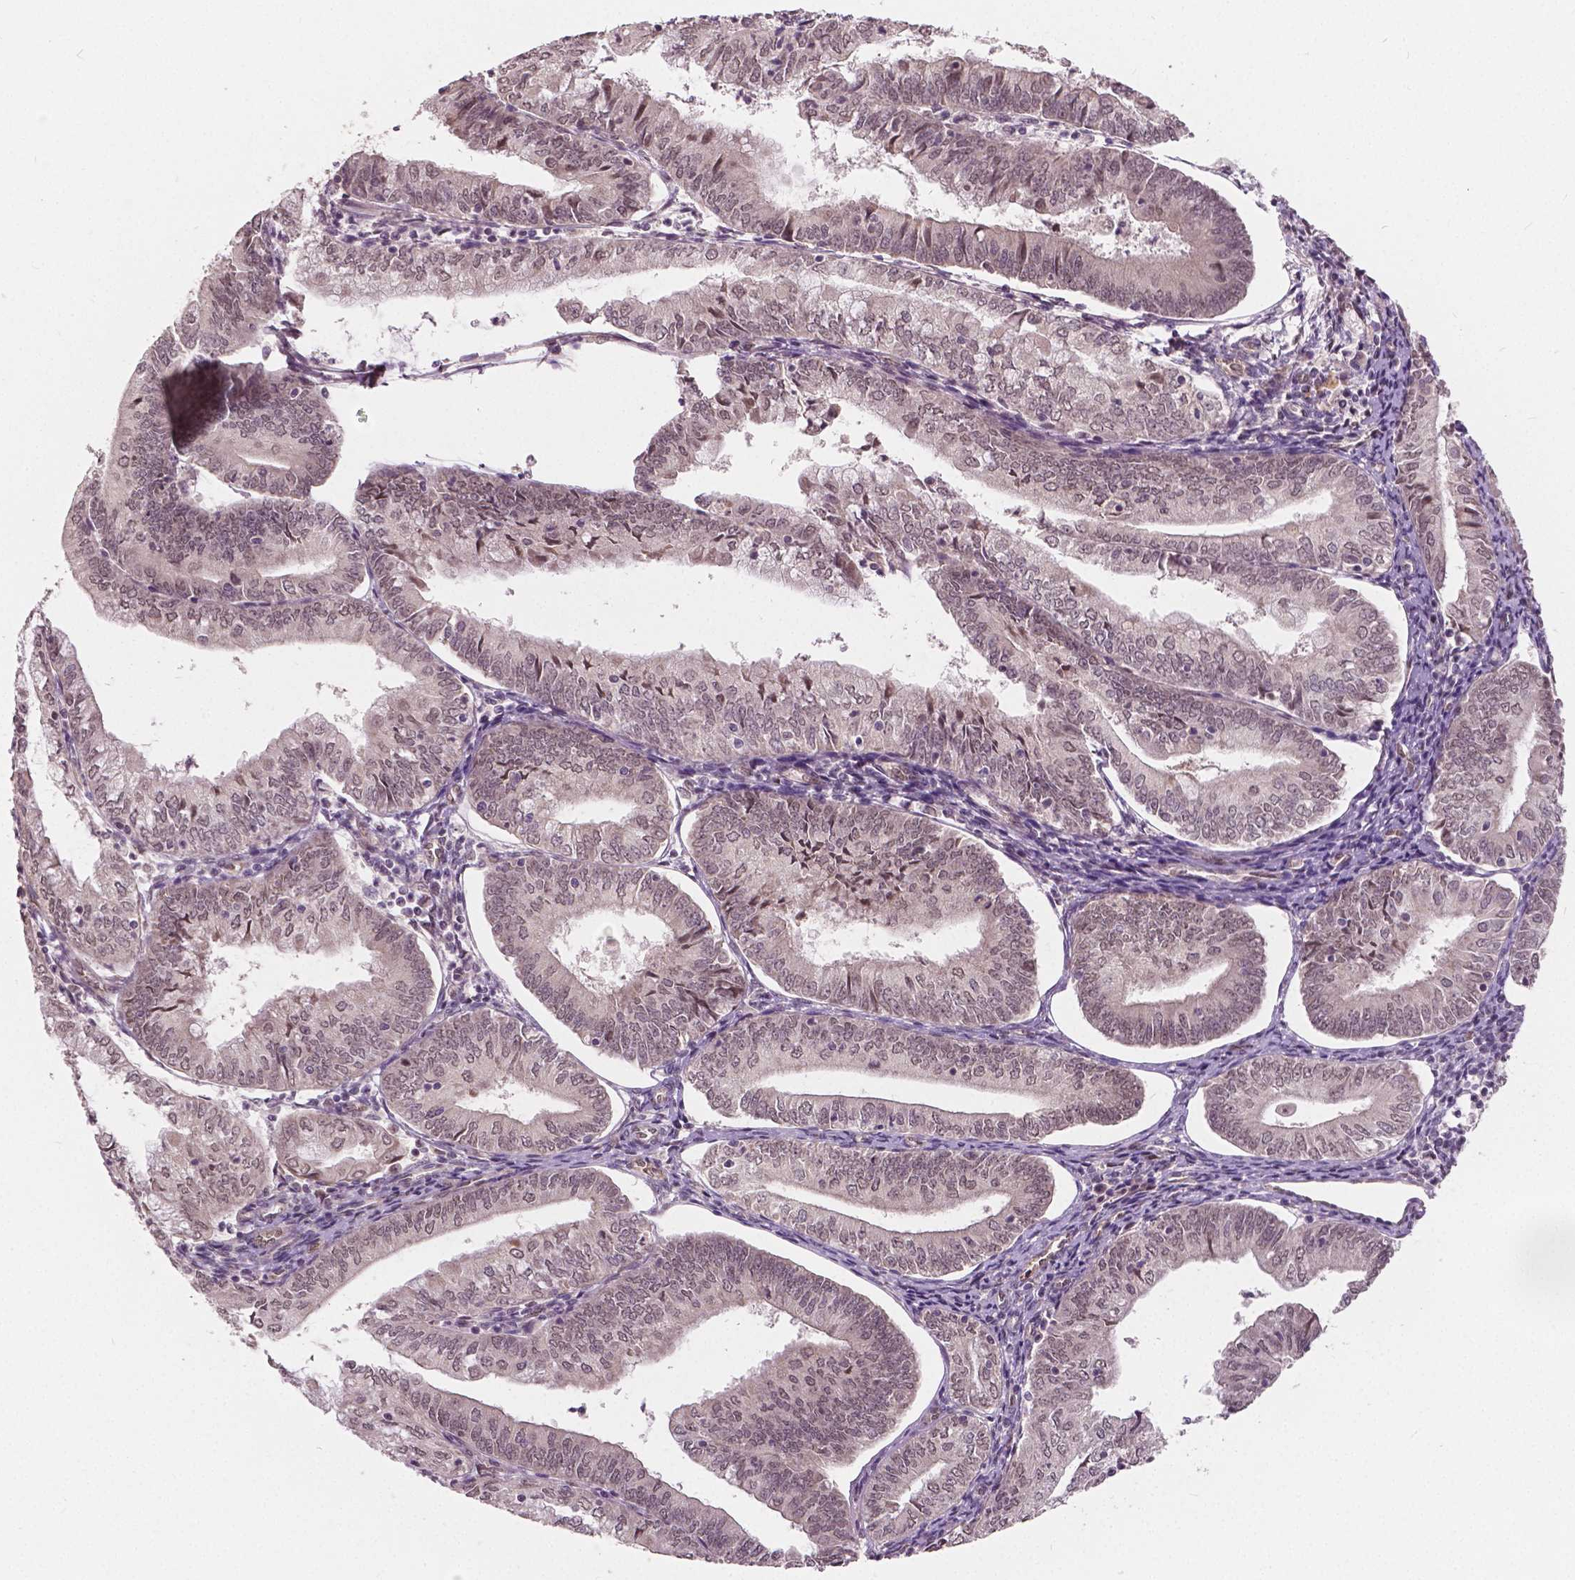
{"staining": {"intensity": "negative", "quantity": "none", "location": "none"}, "tissue": "endometrial cancer", "cell_type": "Tumor cells", "image_type": "cancer", "snomed": [{"axis": "morphology", "description": "Adenocarcinoma, NOS"}, {"axis": "topography", "description": "Endometrium"}], "caption": "The IHC photomicrograph has no significant staining in tumor cells of adenocarcinoma (endometrial) tissue.", "gene": "HMBOX1", "patient": {"sex": "female", "age": 55}}